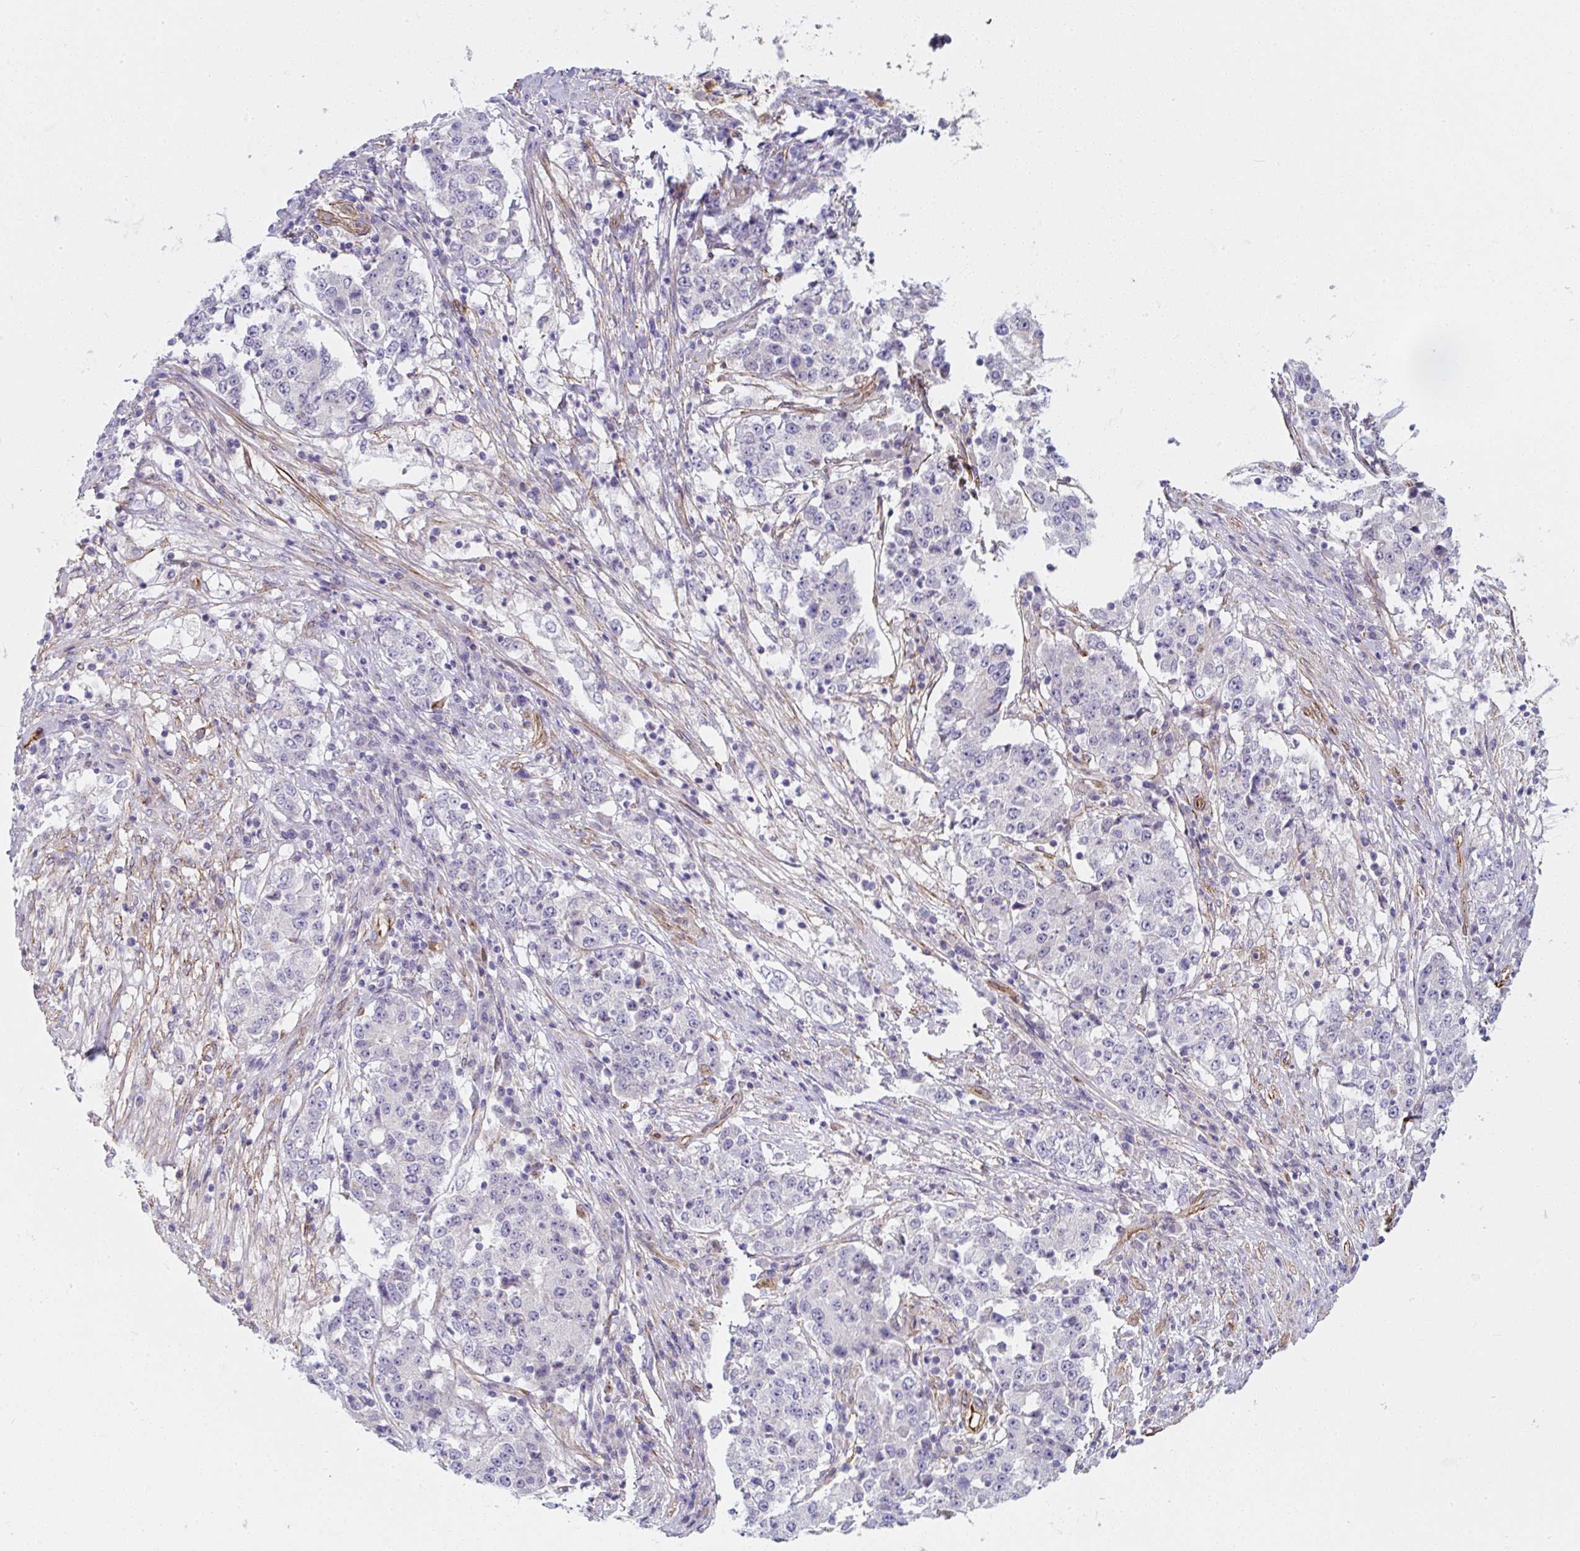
{"staining": {"intensity": "negative", "quantity": "none", "location": "none"}, "tissue": "stomach cancer", "cell_type": "Tumor cells", "image_type": "cancer", "snomed": [{"axis": "morphology", "description": "Adenocarcinoma, NOS"}, {"axis": "topography", "description": "Stomach"}], "caption": "A histopathology image of human stomach cancer (adenocarcinoma) is negative for staining in tumor cells.", "gene": "ANKUB1", "patient": {"sex": "male", "age": 59}}